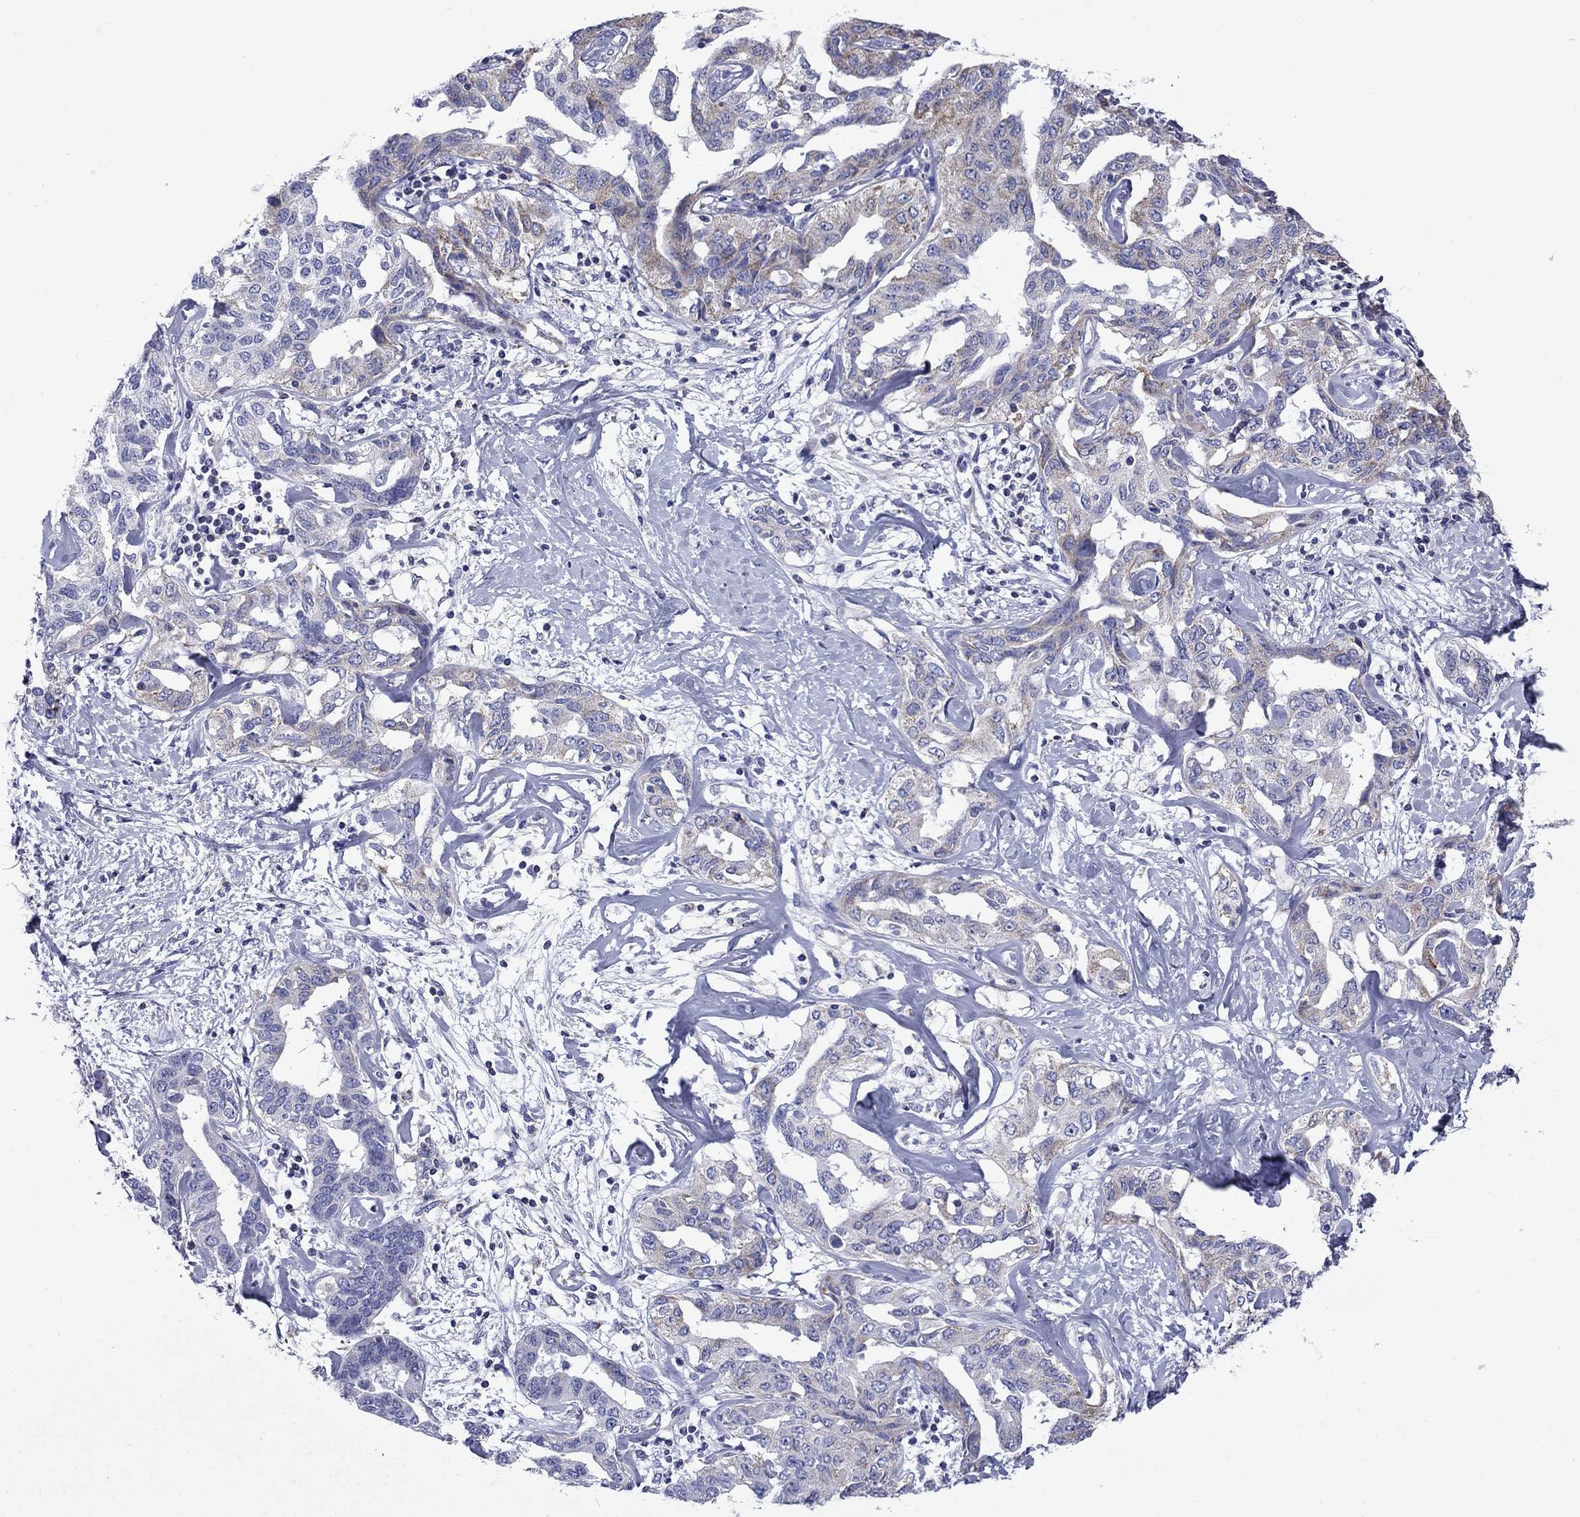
{"staining": {"intensity": "weak", "quantity": "25%-75%", "location": "cytoplasmic/membranous"}, "tissue": "liver cancer", "cell_type": "Tumor cells", "image_type": "cancer", "snomed": [{"axis": "morphology", "description": "Cholangiocarcinoma"}, {"axis": "topography", "description": "Liver"}], "caption": "Liver cholangiocarcinoma stained with a brown dye reveals weak cytoplasmic/membranous positive positivity in about 25%-75% of tumor cells.", "gene": "ACADSB", "patient": {"sex": "male", "age": 59}}